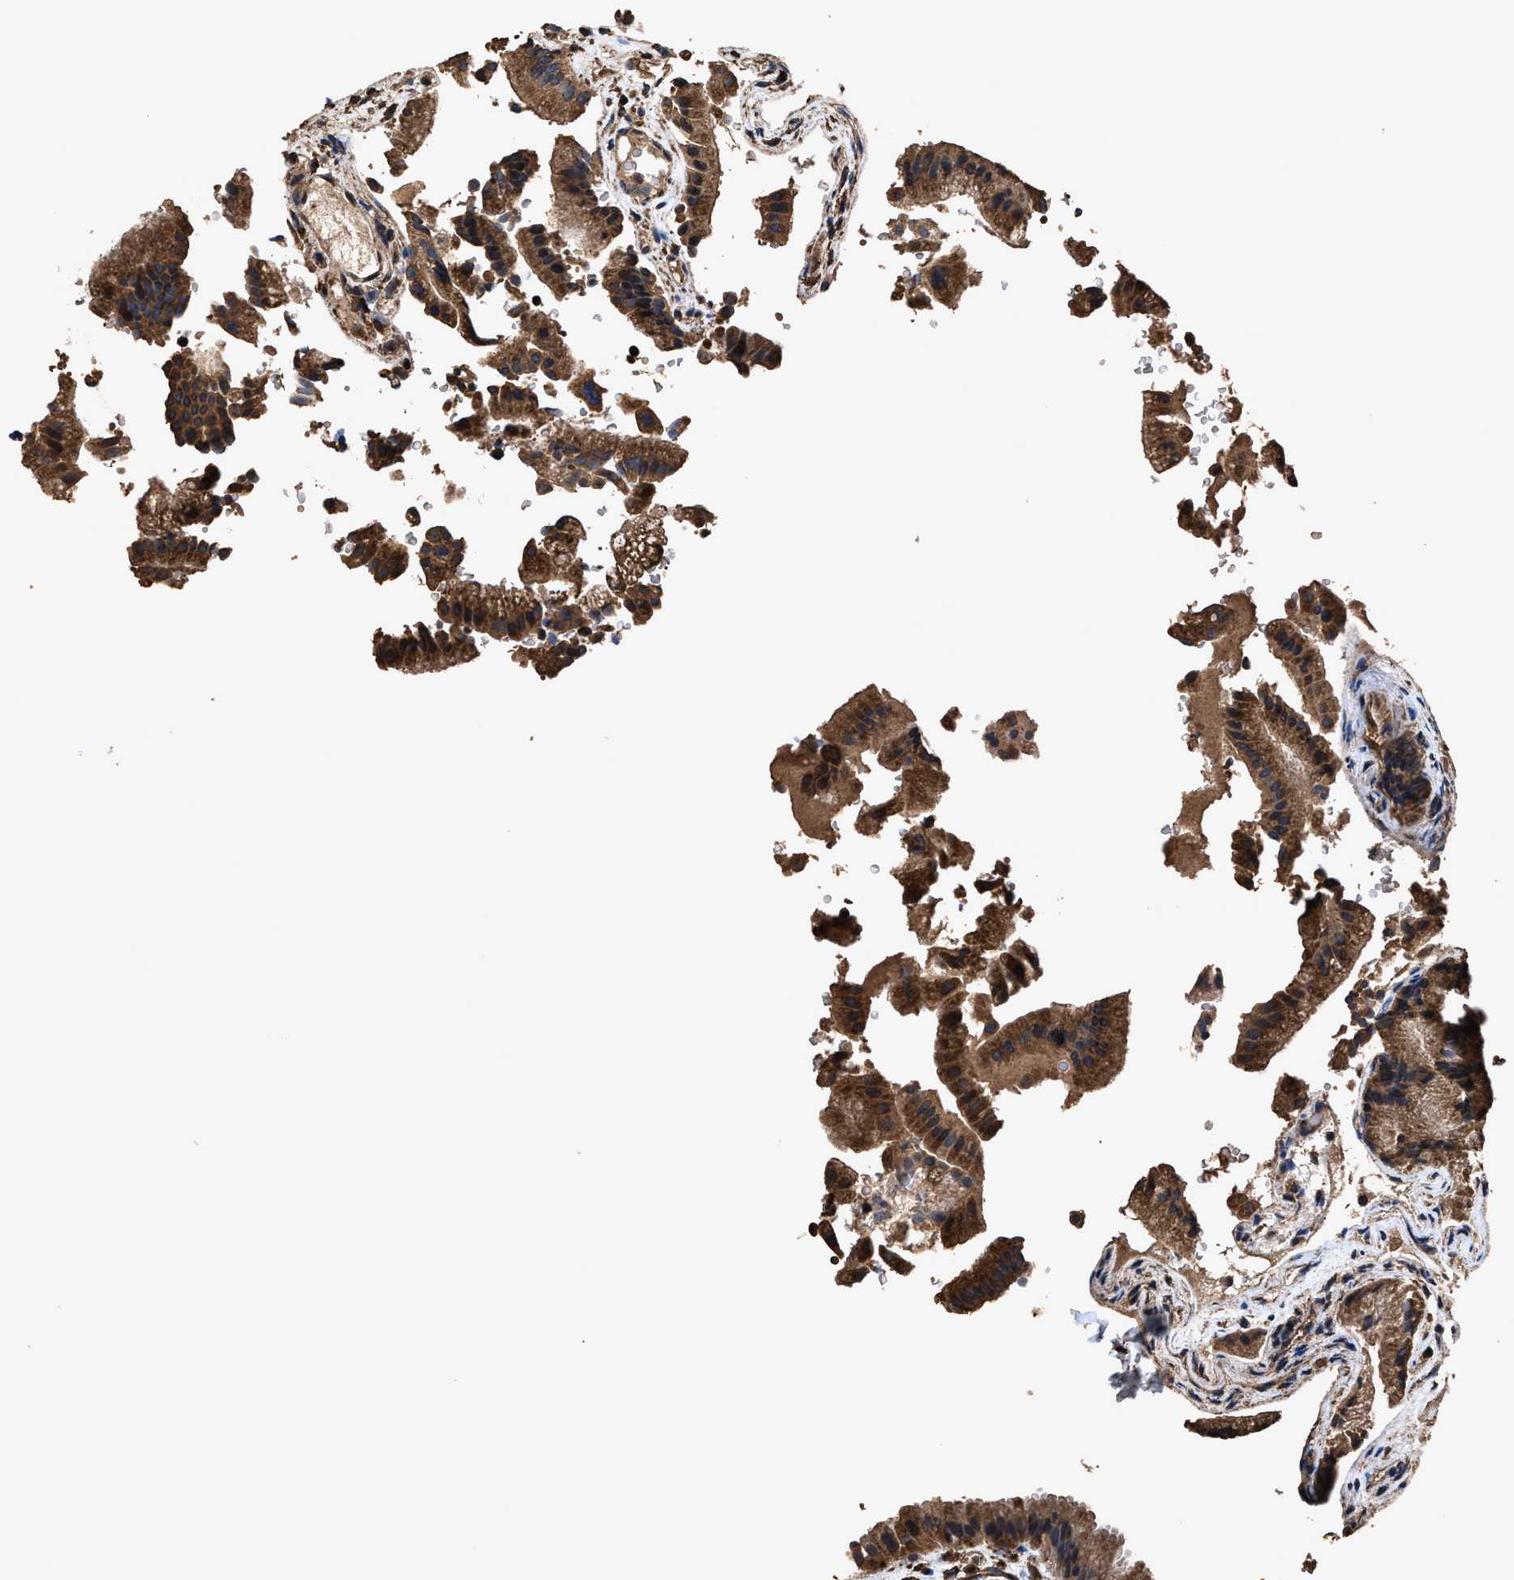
{"staining": {"intensity": "strong", "quantity": ">75%", "location": "cytoplasmic/membranous"}, "tissue": "gallbladder", "cell_type": "Glandular cells", "image_type": "normal", "snomed": [{"axis": "morphology", "description": "Normal tissue, NOS"}, {"axis": "topography", "description": "Gallbladder"}], "caption": "Immunohistochemistry (DAB) staining of unremarkable gallbladder demonstrates strong cytoplasmic/membranous protein staining in approximately >75% of glandular cells.", "gene": "ZMYND19", "patient": {"sex": "male", "age": 49}}